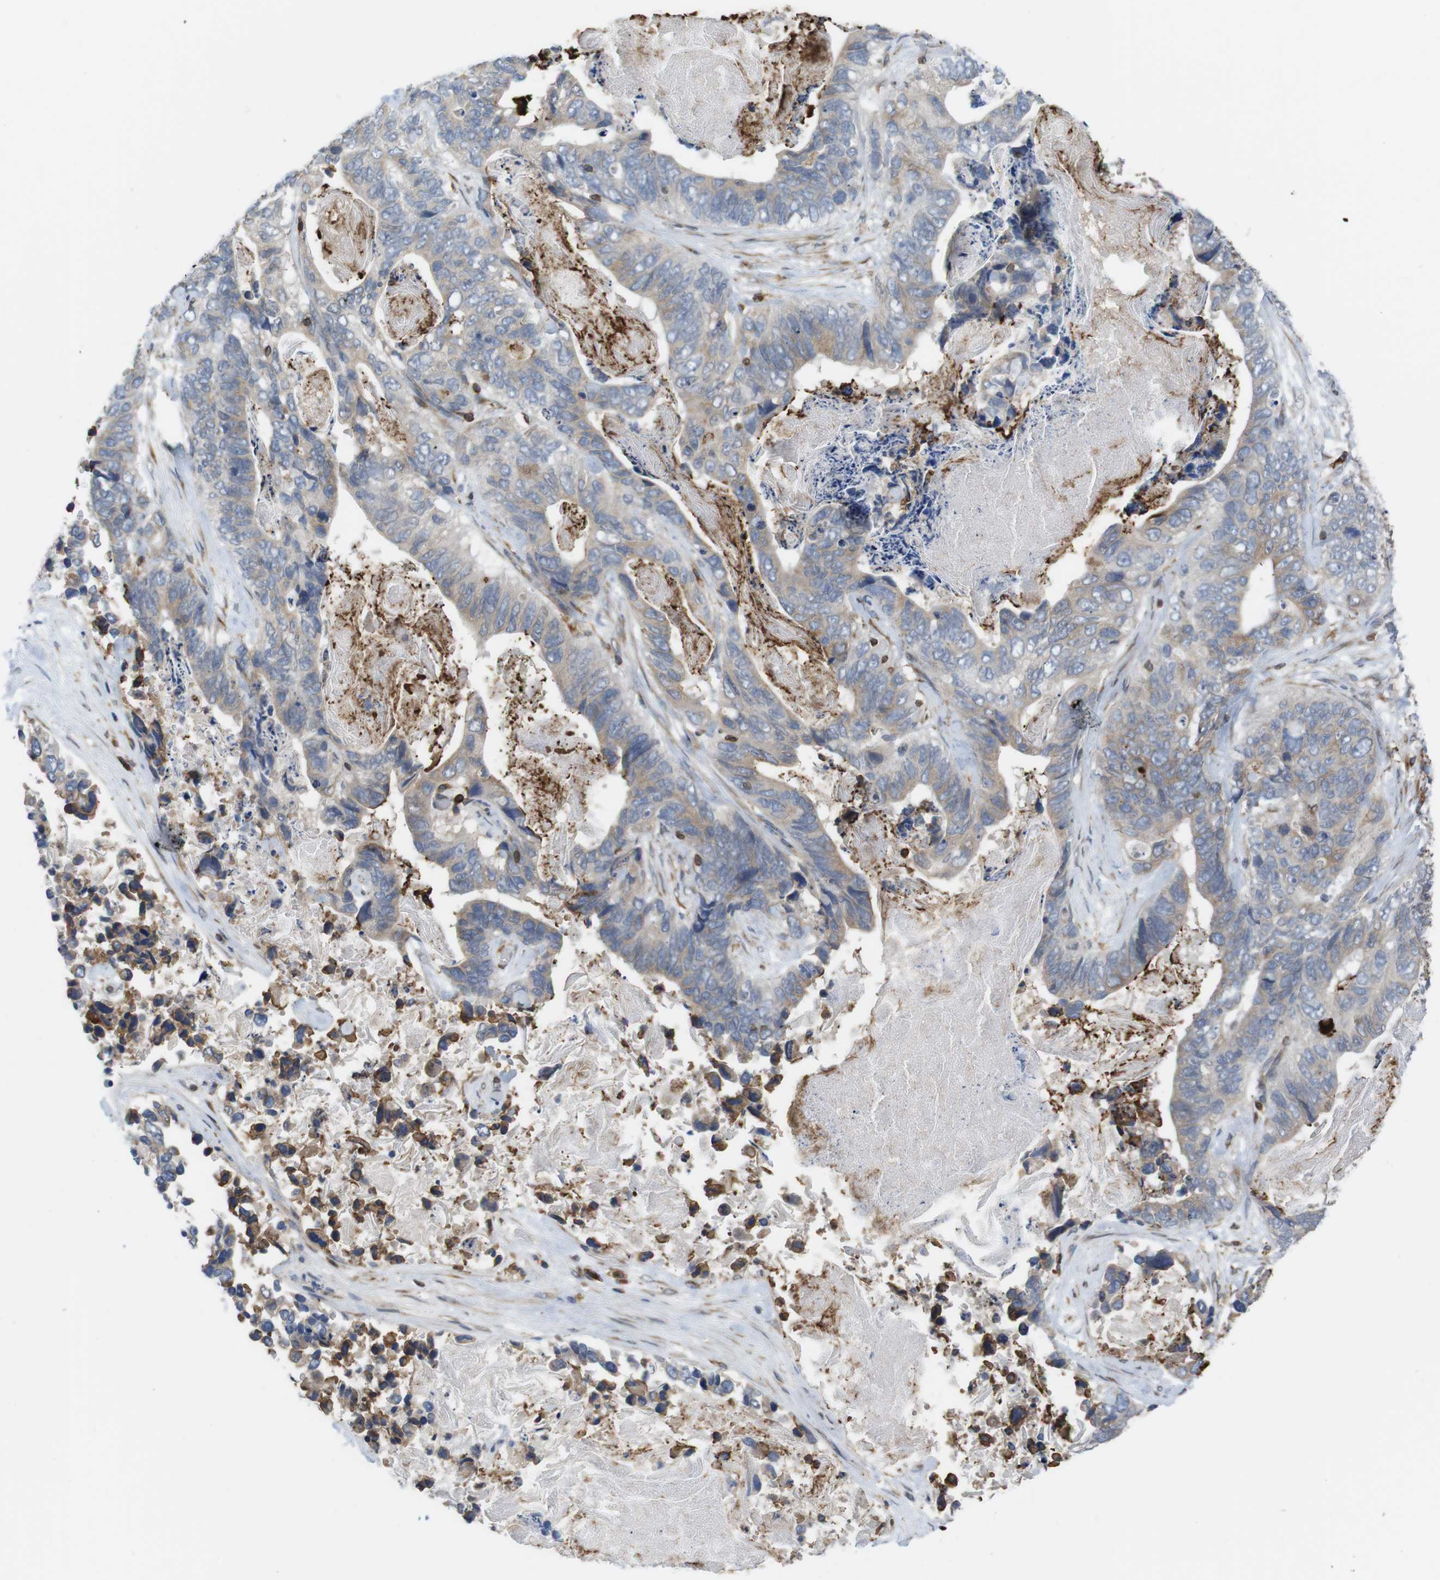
{"staining": {"intensity": "moderate", "quantity": ">75%", "location": "cytoplasmic/membranous"}, "tissue": "stomach cancer", "cell_type": "Tumor cells", "image_type": "cancer", "snomed": [{"axis": "morphology", "description": "Adenocarcinoma, NOS"}, {"axis": "topography", "description": "Stomach"}], "caption": "Immunohistochemical staining of human stomach cancer (adenocarcinoma) shows medium levels of moderate cytoplasmic/membranous protein staining in approximately >75% of tumor cells. (DAB = brown stain, brightfield microscopy at high magnification).", "gene": "ARL6IP5", "patient": {"sex": "female", "age": 89}}